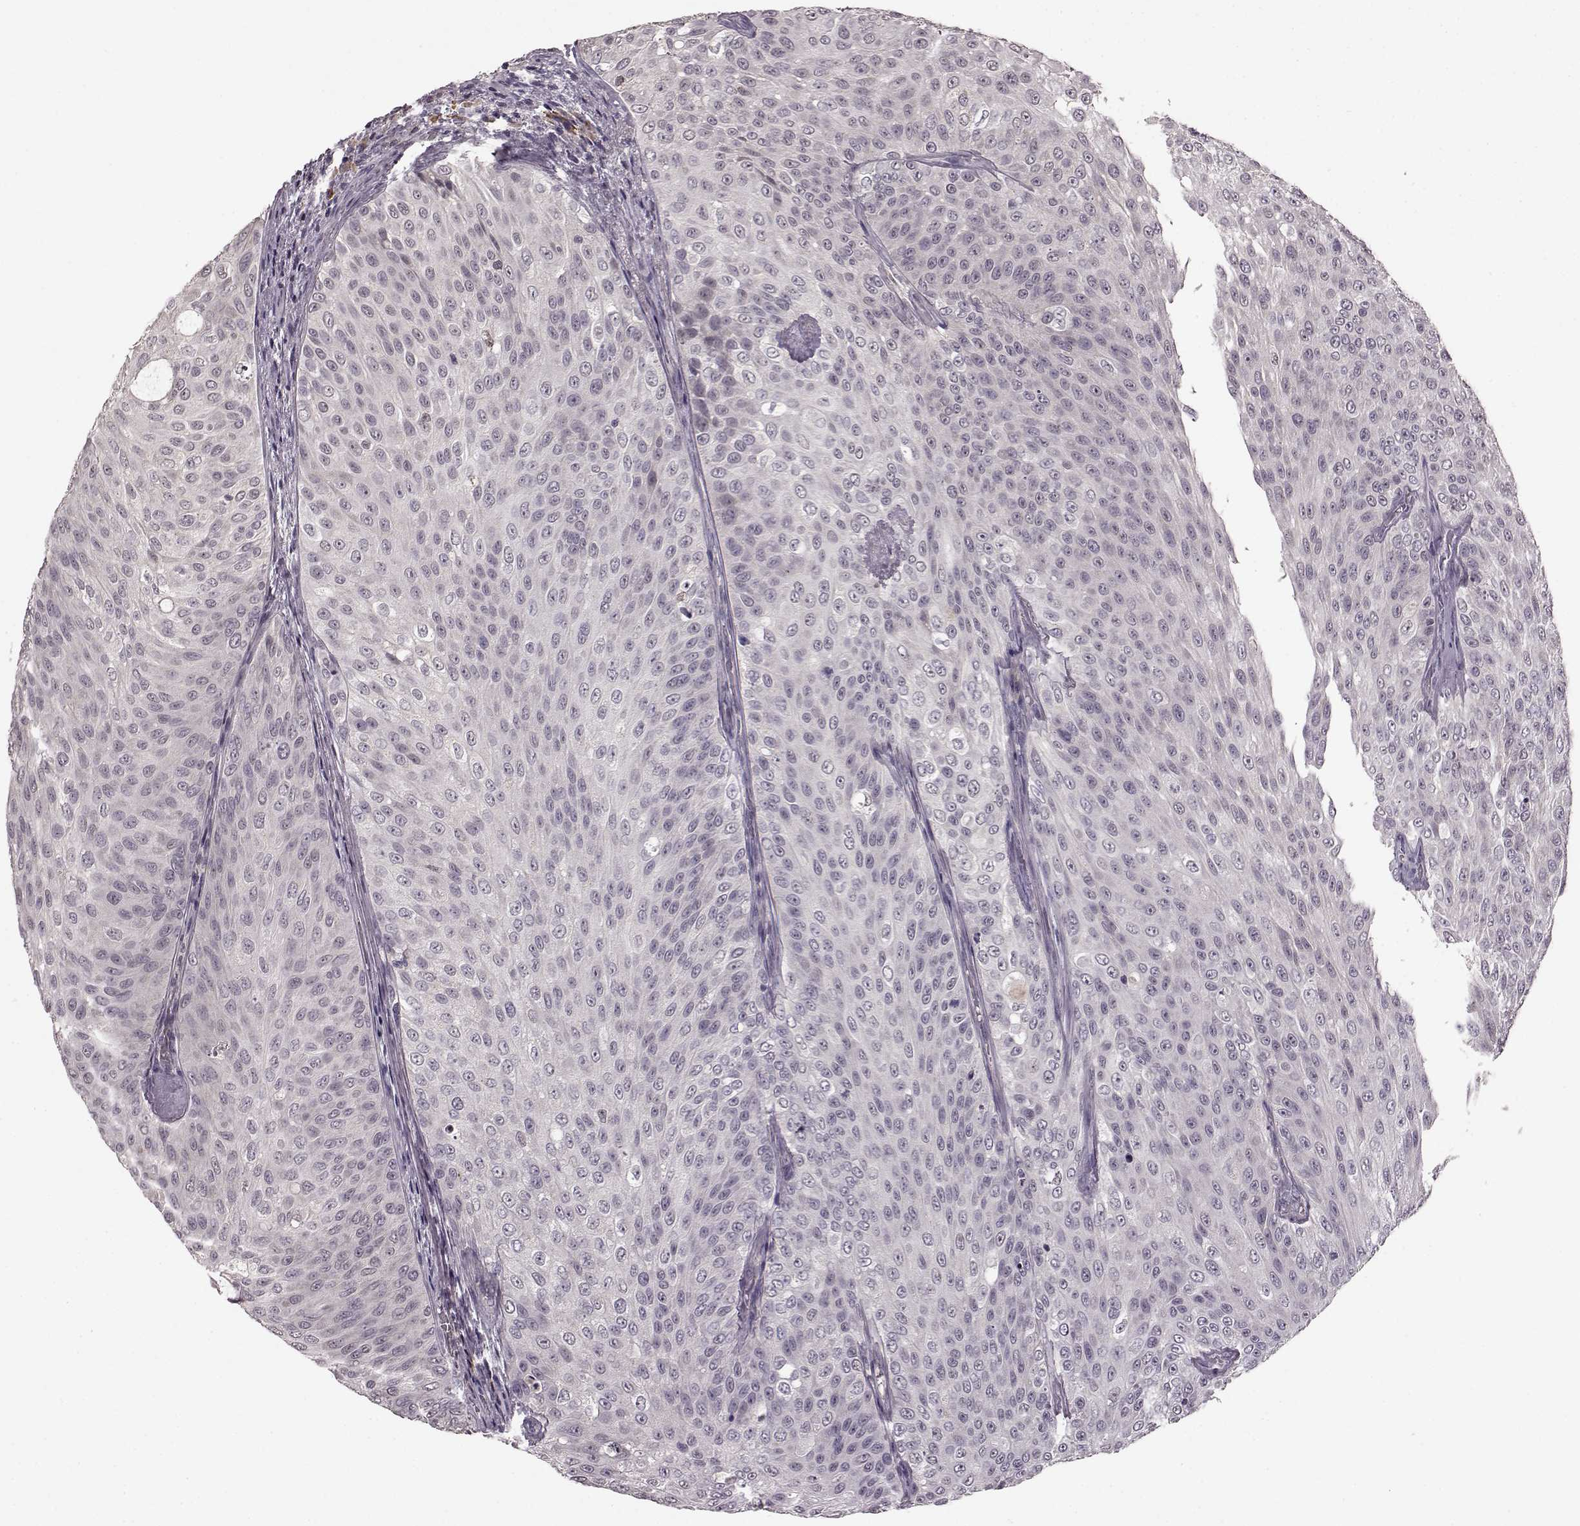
{"staining": {"intensity": "negative", "quantity": "none", "location": "none"}, "tissue": "urothelial cancer", "cell_type": "Tumor cells", "image_type": "cancer", "snomed": [{"axis": "morphology", "description": "Urothelial carcinoma, Low grade"}, {"axis": "topography", "description": "Ureter, NOS"}, {"axis": "topography", "description": "Urinary bladder"}], "caption": "Immunohistochemistry (IHC) photomicrograph of neoplastic tissue: human urothelial cancer stained with DAB demonstrates no significant protein expression in tumor cells.", "gene": "NRL", "patient": {"sex": "male", "age": 78}}